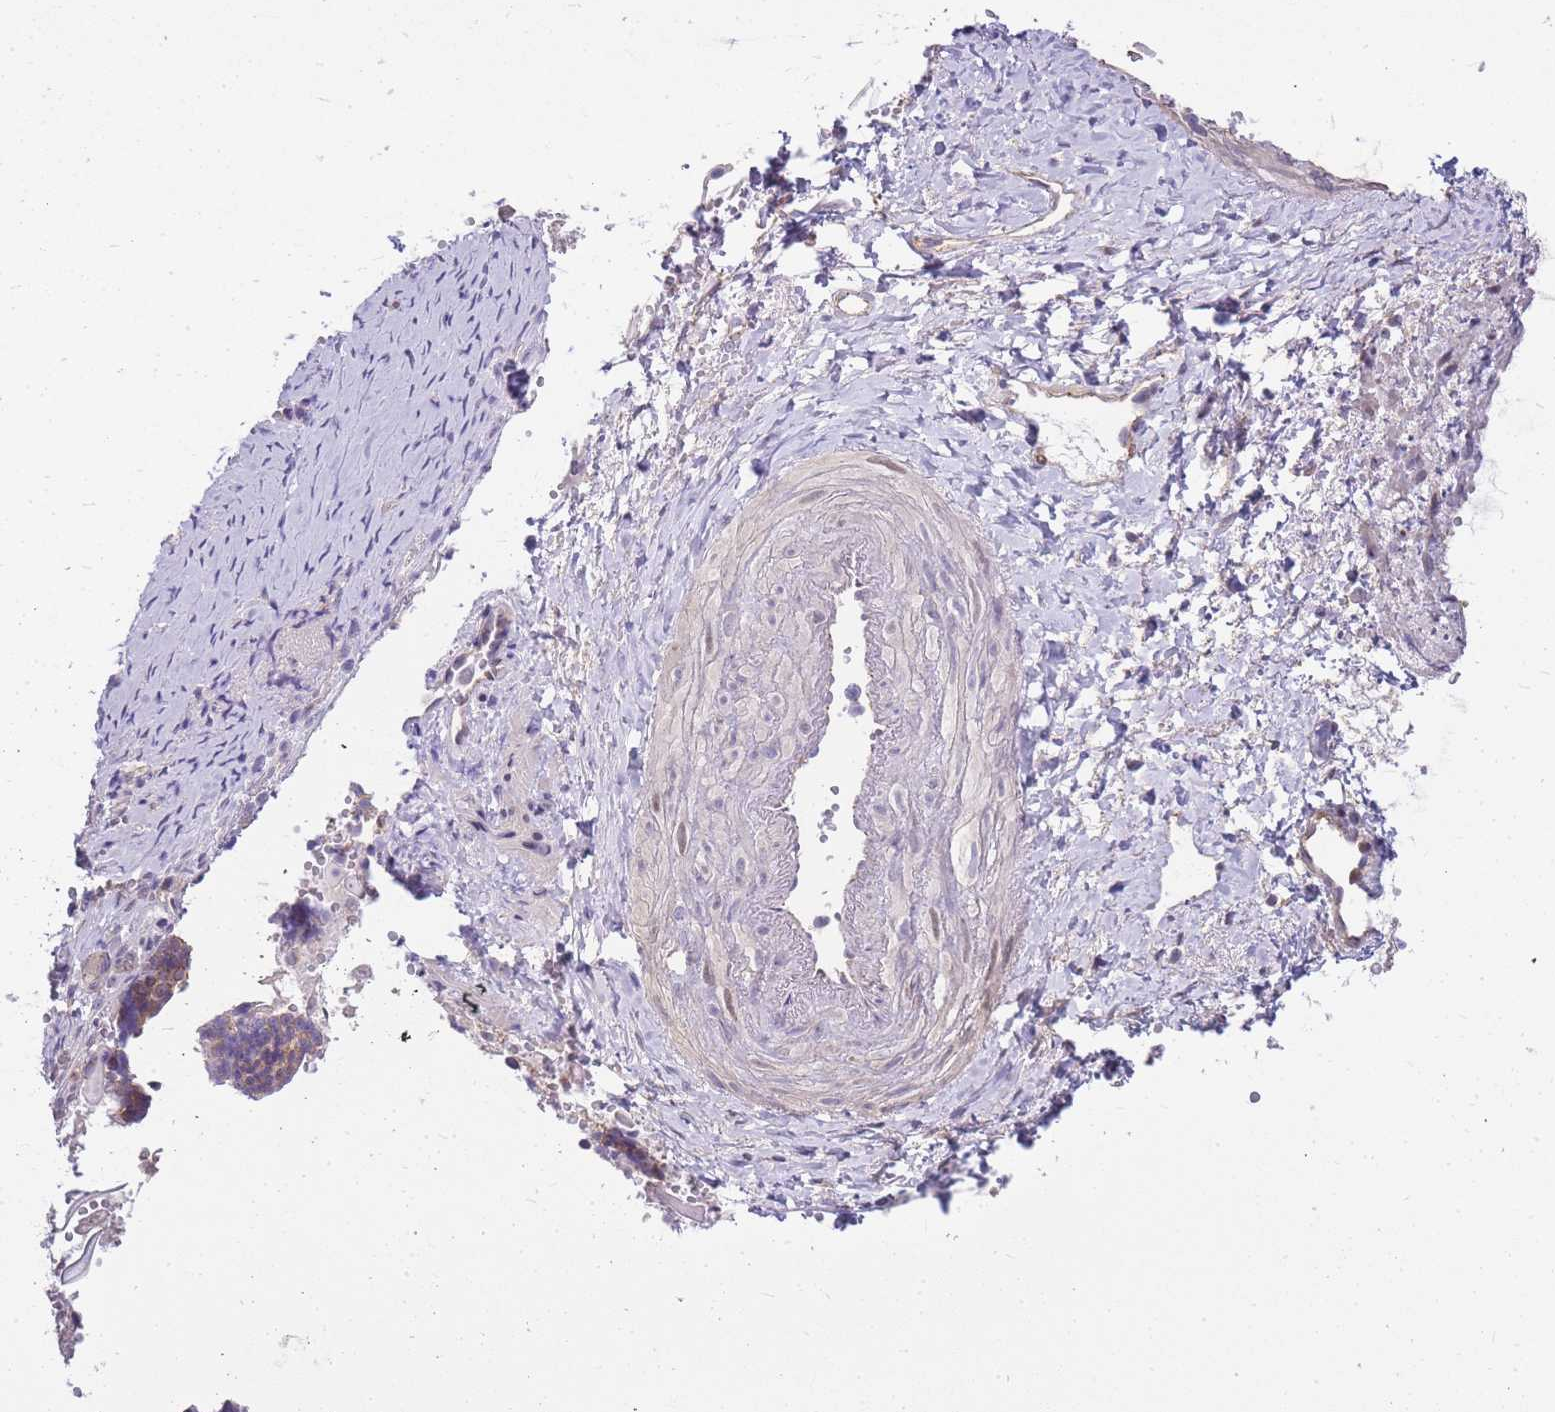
{"staining": {"intensity": "weak", "quantity": "25%-75%", "location": "cytoplasmic/membranous"}, "tissue": "cervical cancer", "cell_type": "Tumor cells", "image_type": "cancer", "snomed": [{"axis": "morphology", "description": "Normal tissue, NOS"}, {"axis": "morphology", "description": "Squamous cell carcinoma, NOS"}, {"axis": "topography", "description": "Cervix"}], "caption": "An image of cervical cancer stained for a protein displays weak cytoplasmic/membranous brown staining in tumor cells.", "gene": "CLBA1", "patient": {"sex": "female", "age": 39}}